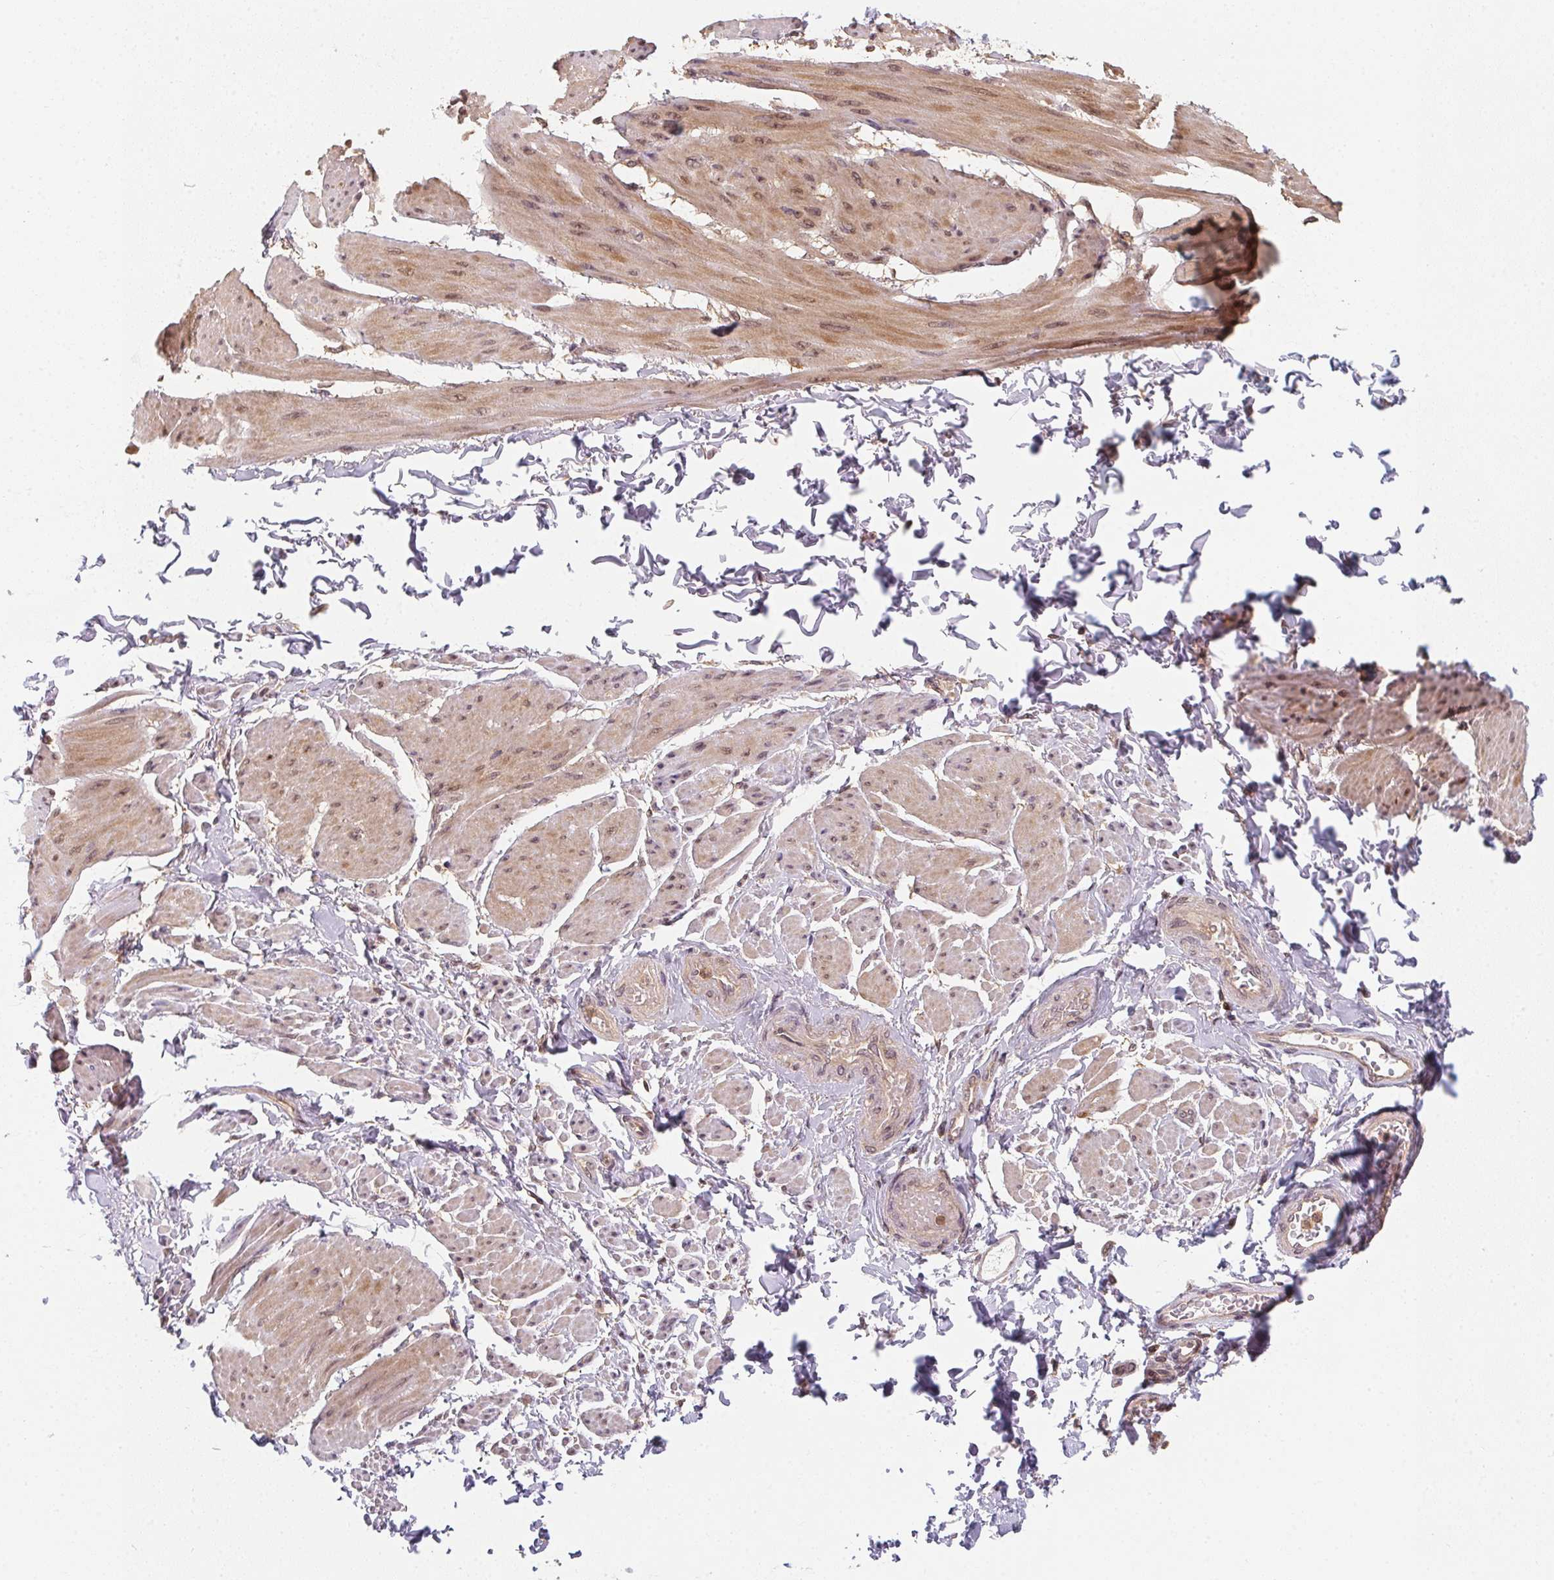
{"staining": {"intensity": "negative", "quantity": "none", "location": "none"}, "tissue": "adipose tissue", "cell_type": "Adipocytes", "image_type": "normal", "snomed": [{"axis": "morphology", "description": "Normal tissue, NOS"}, {"axis": "topography", "description": "Prostate"}, {"axis": "topography", "description": "Peripheral nerve tissue"}], "caption": "This histopathology image is of normal adipose tissue stained with immunohistochemistry to label a protein in brown with the nuclei are counter-stained blue. There is no staining in adipocytes.", "gene": "ANKRD13A", "patient": {"sex": "male", "age": 55}}